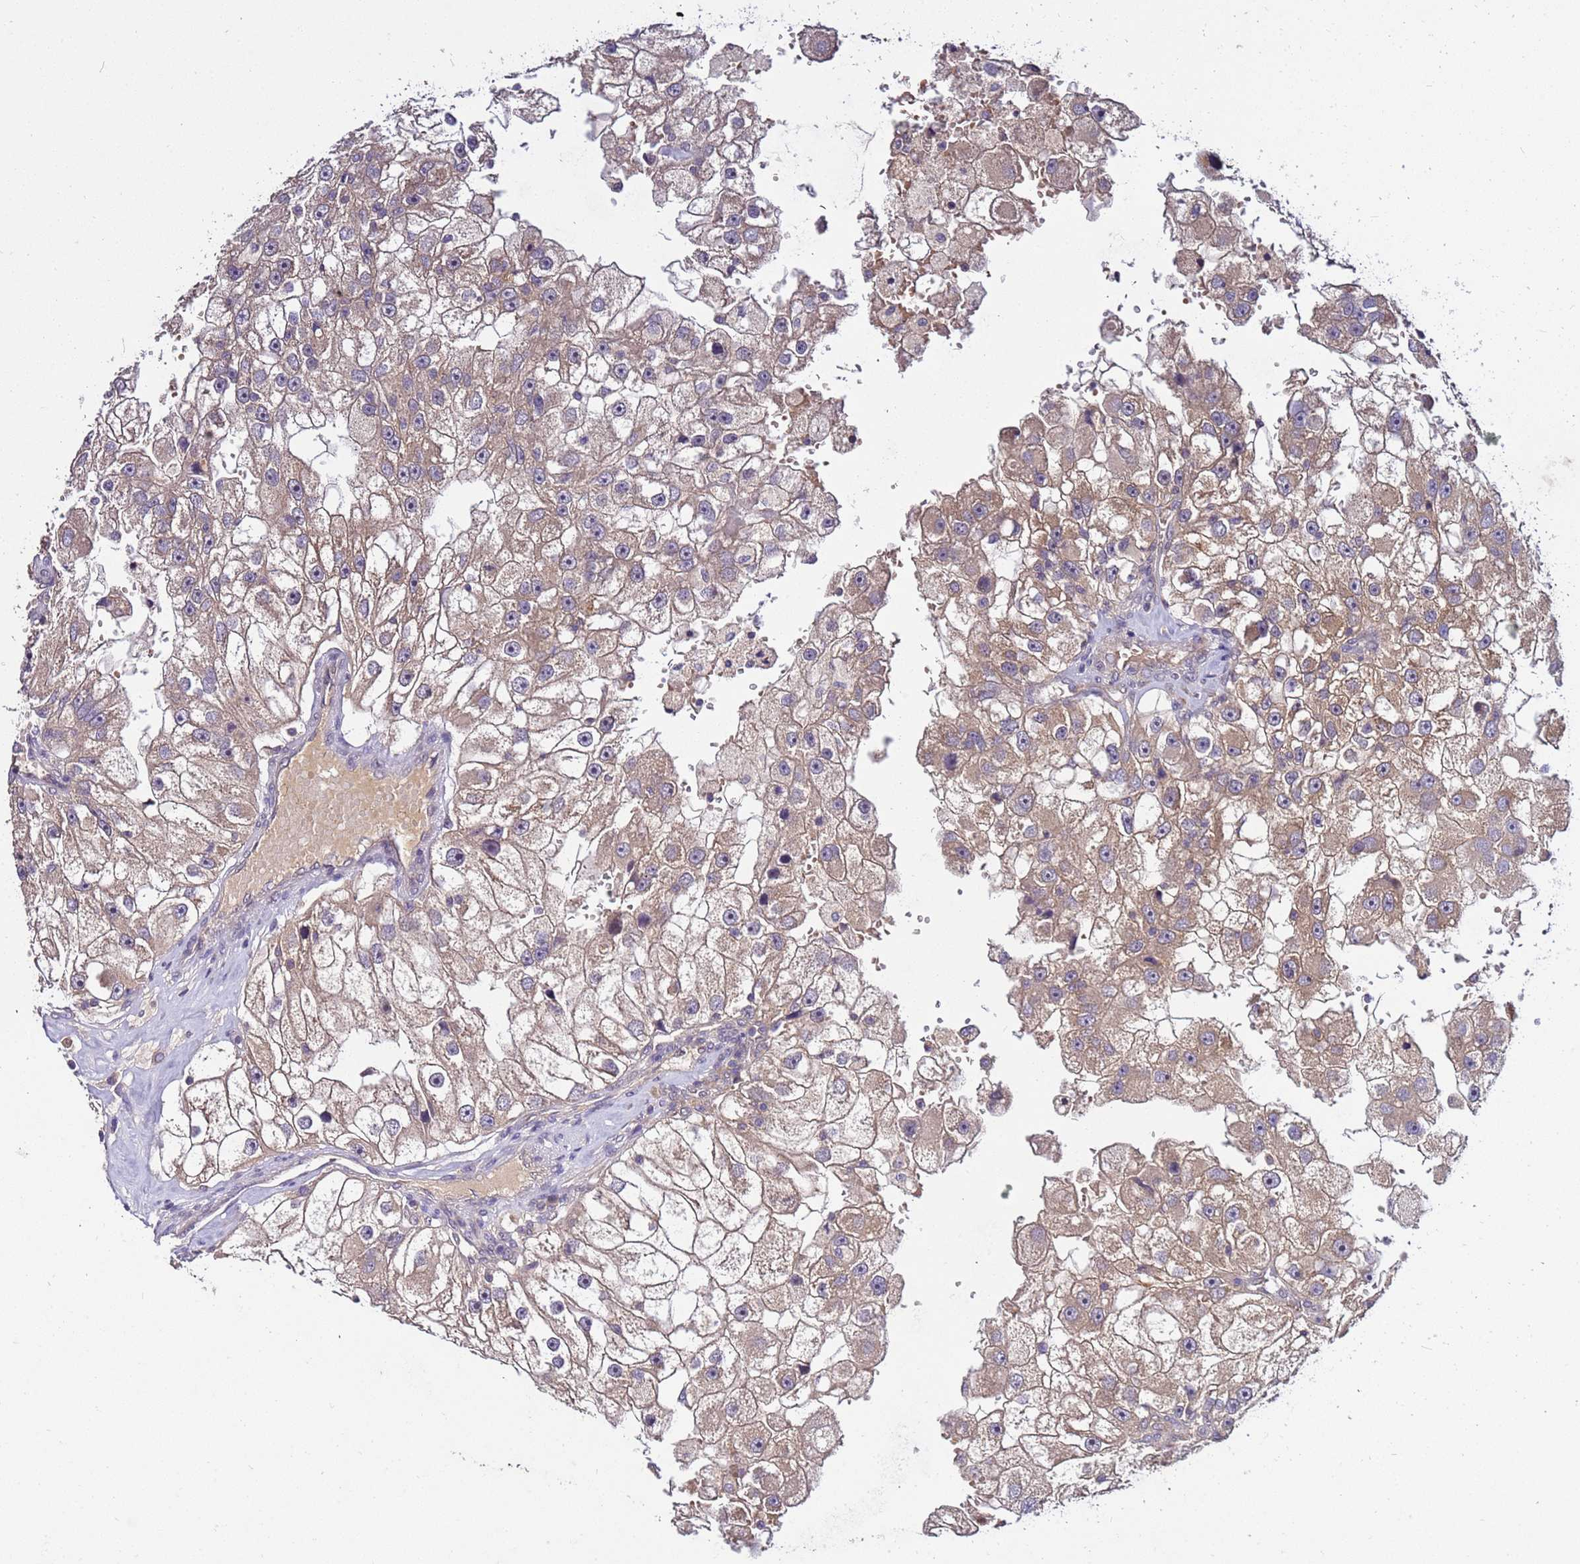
{"staining": {"intensity": "weak", "quantity": "25%-75%", "location": "cytoplasmic/membranous"}, "tissue": "renal cancer", "cell_type": "Tumor cells", "image_type": "cancer", "snomed": [{"axis": "morphology", "description": "Adenocarcinoma, NOS"}, {"axis": "topography", "description": "Kidney"}], "caption": "Protein staining demonstrates weak cytoplasmic/membranous positivity in about 25%-75% of tumor cells in renal cancer (adenocarcinoma).", "gene": "GSPT2", "patient": {"sex": "male", "age": 63}}